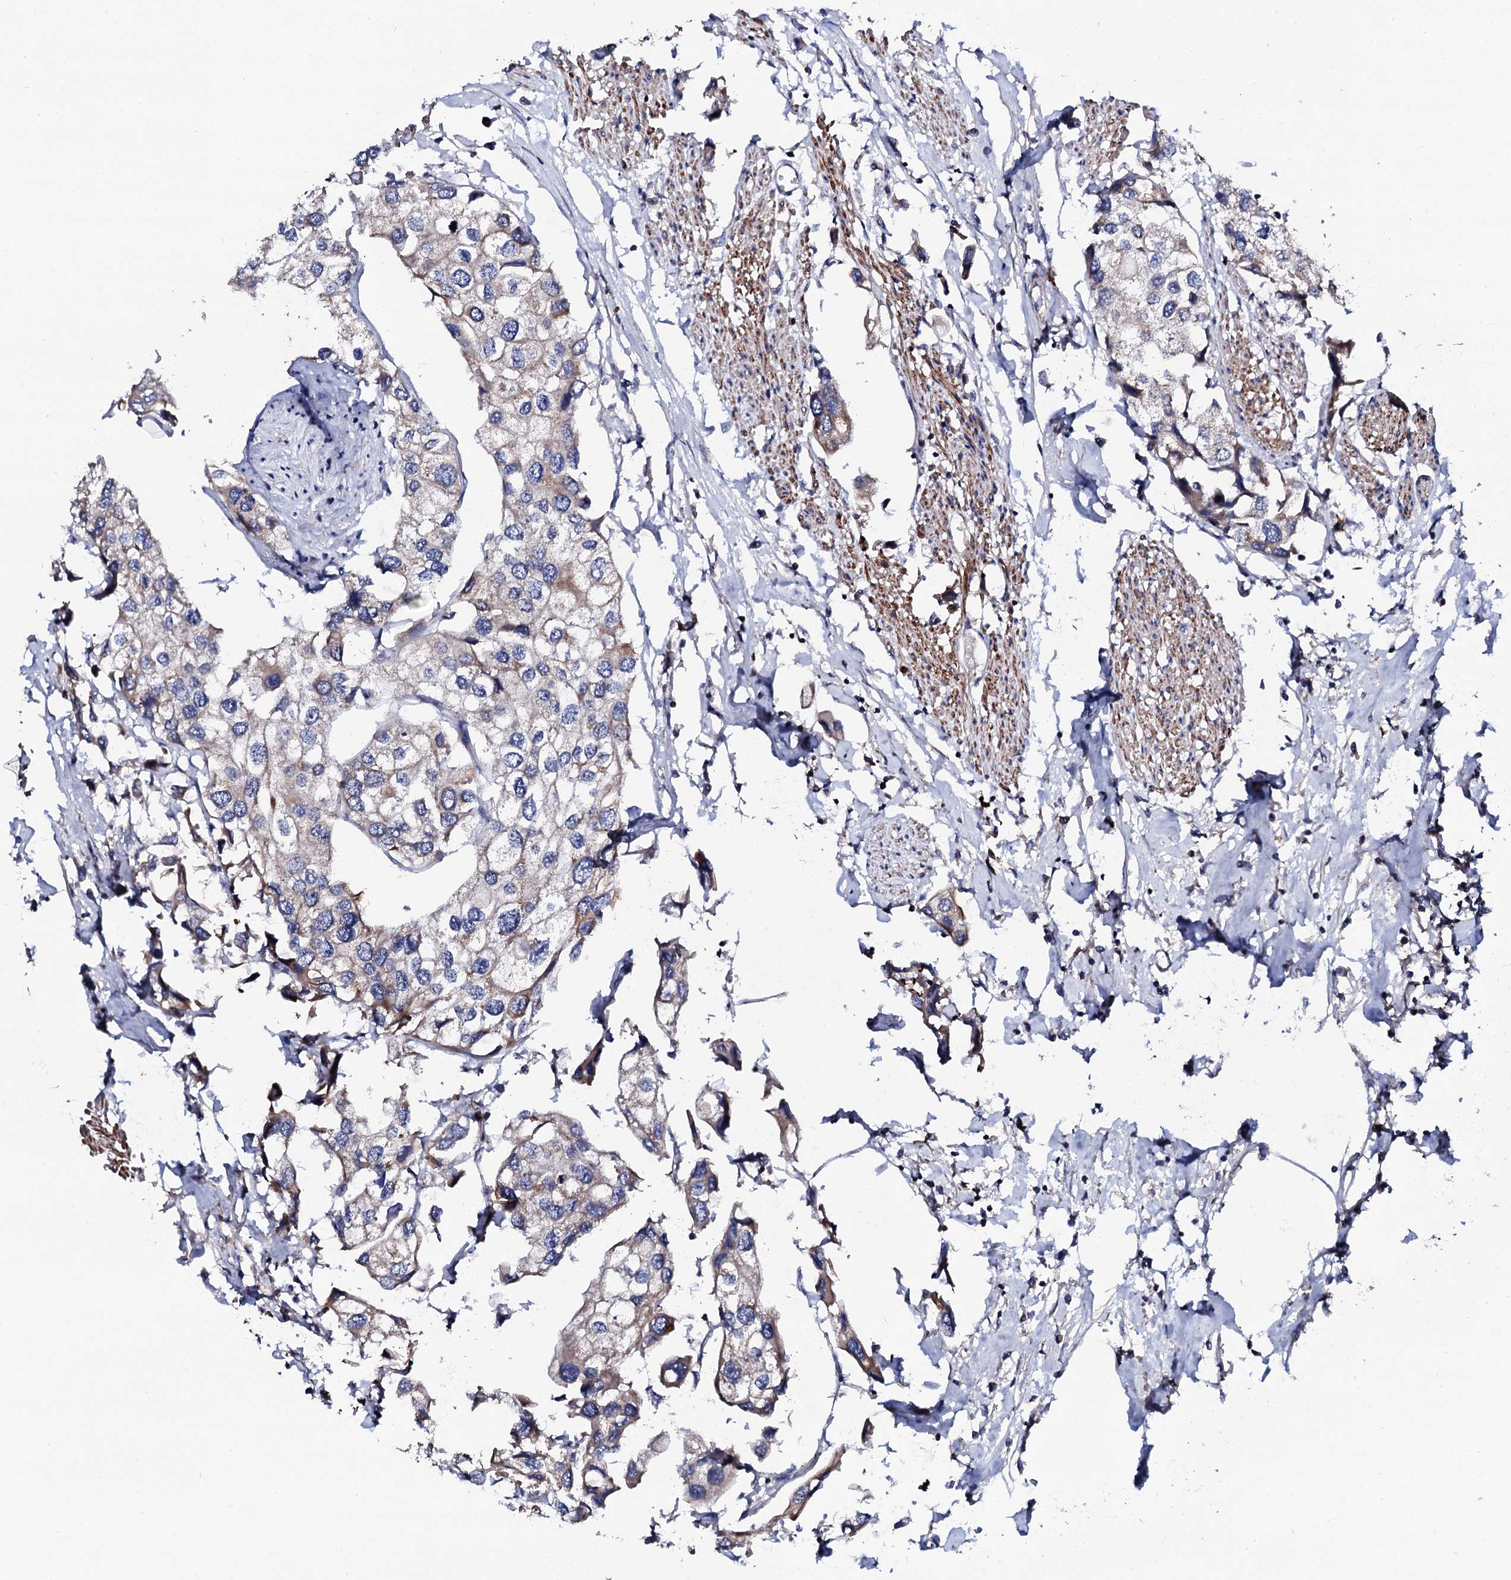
{"staining": {"intensity": "weak", "quantity": "<25%", "location": "cytoplasmic/membranous"}, "tissue": "urothelial cancer", "cell_type": "Tumor cells", "image_type": "cancer", "snomed": [{"axis": "morphology", "description": "Urothelial carcinoma, High grade"}, {"axis": "topography", "description": "Urinary bladder"}], "caption": "This is an immunohistochemistry histopathology image of urothelial carcinoma (high-grade). There is no positivity in tumor cells.", "gene": "COG4", "patient": {"sex": "male", "age": 64}}